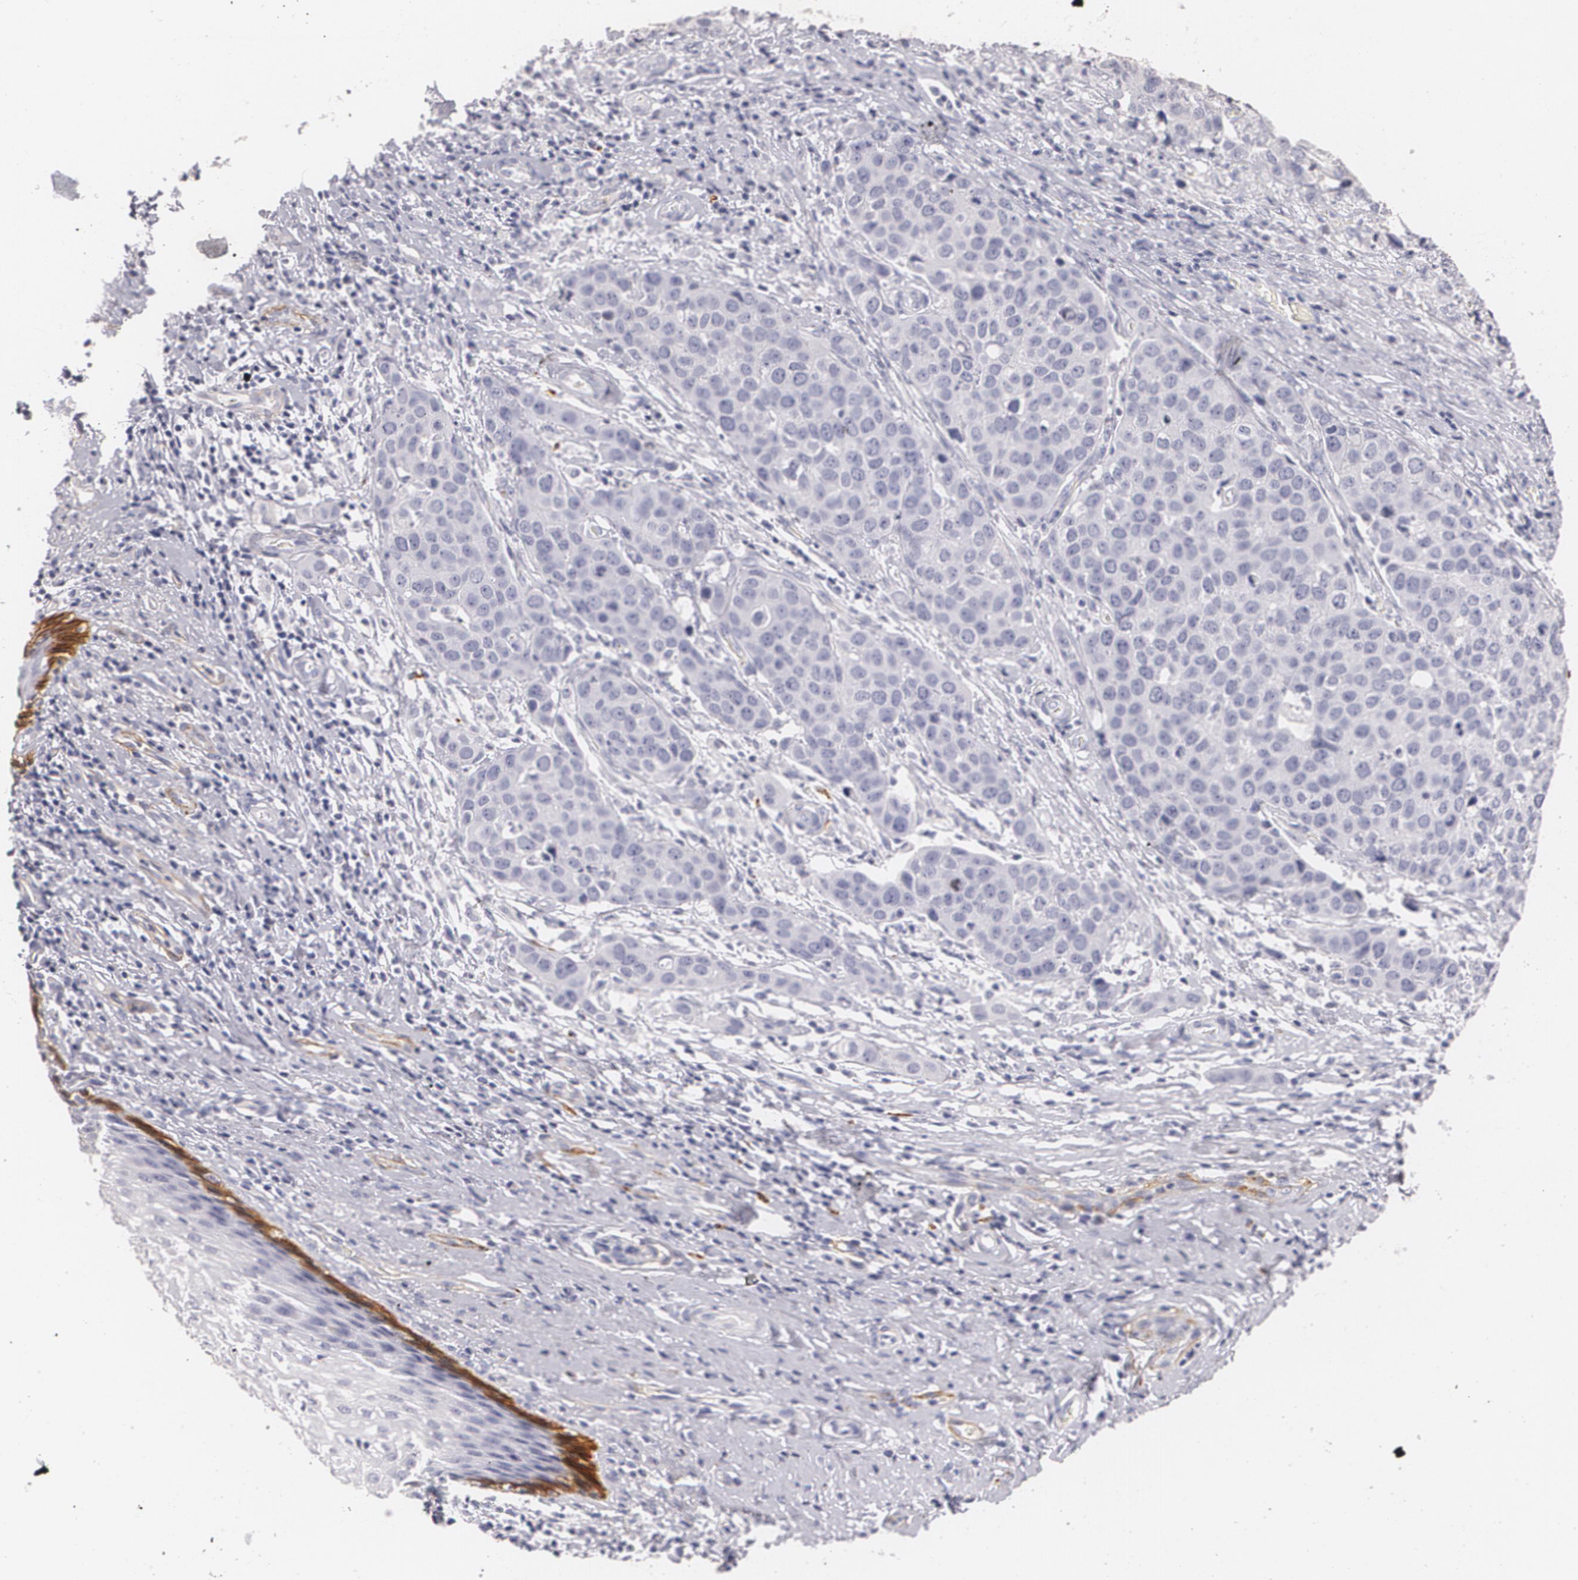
{"staining": {"intensity": "negative", "quantity": "none", "location": "none"}, "tissue": "cervical cancer", "cell_type": "Tumor cells", "image_type": "cancer", "snomed": [{"axis": "morphology", "description": "Squamous cell carcinoma, NOS"}, {"axis": "topography", "description": "Cervix"}], "caption": "Squamous cell carcinoma (cervical) was stained to show a protein in brown. There is no significant positivity in tumor cells.", "gene": "NGFR", "patient": {"sex": "female", "age": 54}}